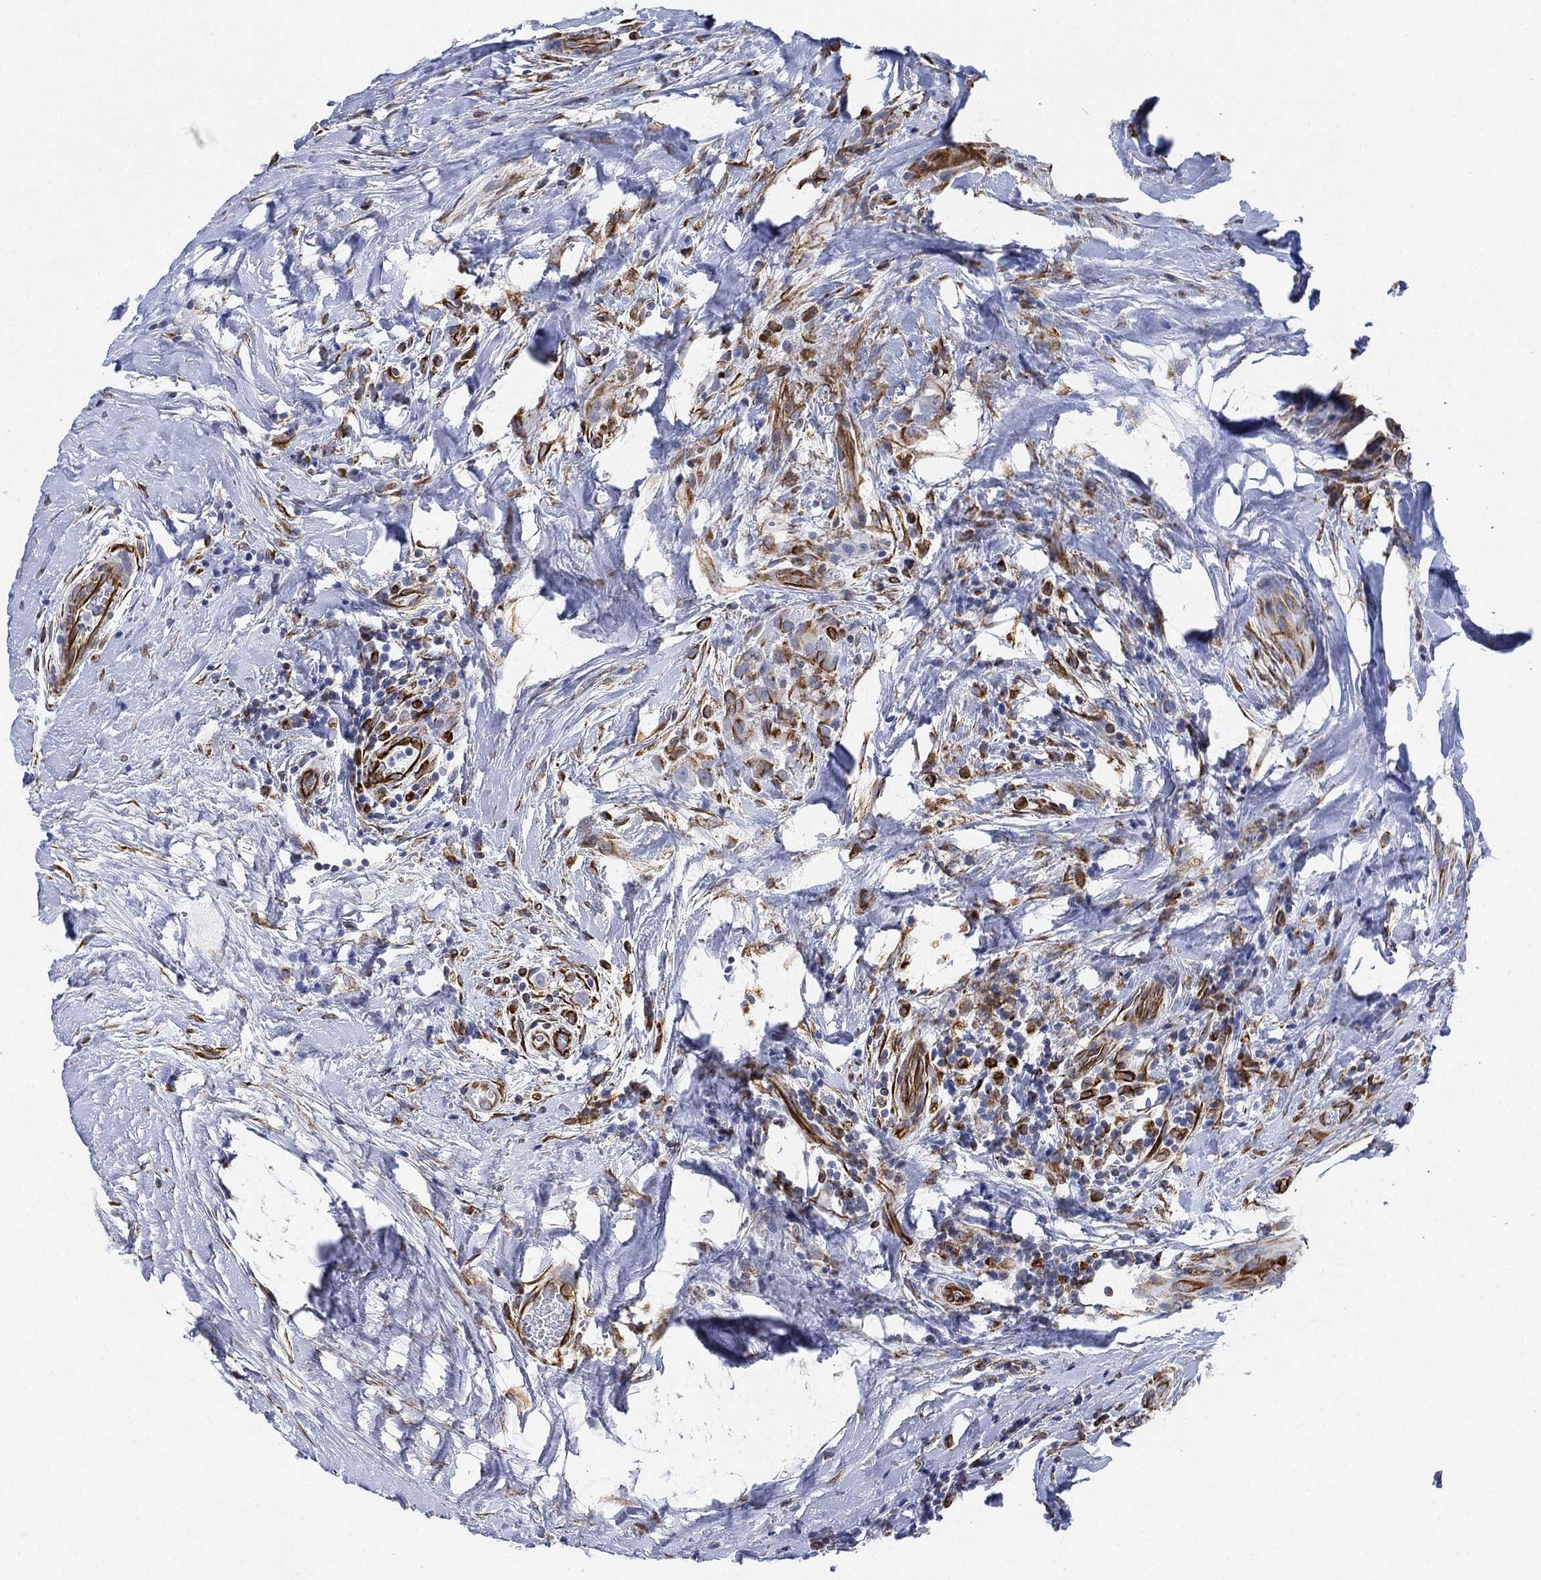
{"staining": {"intensity": "moderate", "quantity": "25%-75%", "location": "cytoplasmic/membranous"}, "tissue": "thyroid cancer", "cell_type": "Tumor cells", "image_type": "cancer", "snomed": [{"axis": "morphology", "description": "Papillary adenocarcinoma, NOS"}, {"axis": "topography", "description": "Thyroid gland"}], "caption": "Thyroid cancer stained for a protein (brown) exhibits moderate cytoplasmic/membranous positive expression in approximately 25%-75% of tumor cells.", "gene": "PSKH2", "patient": {"sex": "male", "age": 61}}